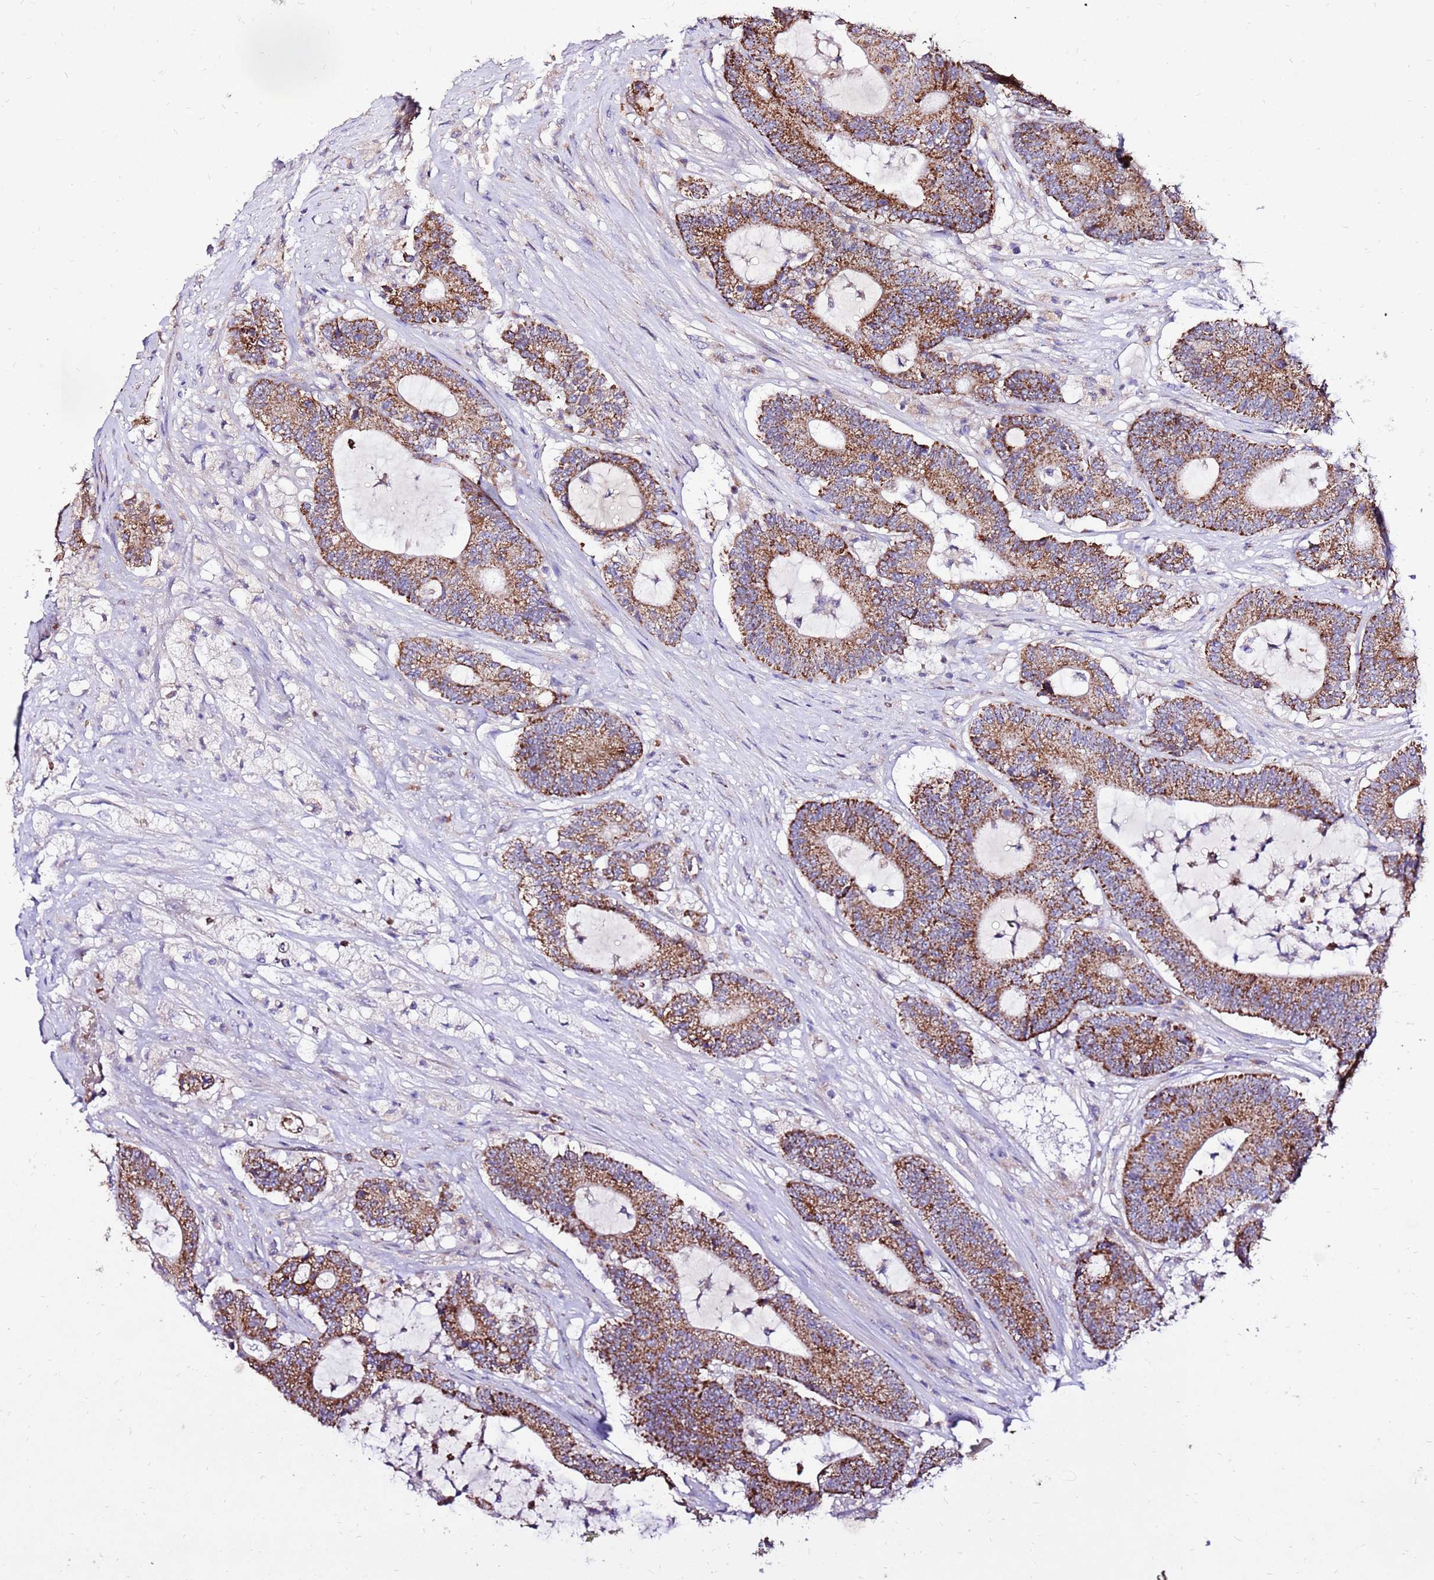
{"staining": {"intensity": "strong", "quantity": ">75%", "location": "cytoplasmic/membranous"}, "tissue": "colorectal cancer", "cell_type": "Tumor cells", "image_type": "cancer", "snomed": [{"axis": "morphology", "description": "Adenocarcinoma, NOS"}, {"axis": "topography", "description": "Colon"}], "caption": "Immunohistochemistry image of human colorectal cancer (adenocarcinoma) stained for a protein (brown), which displays high levels of strong cytoplasmic/membranous staining in approximately >75% of tumor cells.", "gene": "SPSB3", "patient": {"sex": "female", "age": 84}}